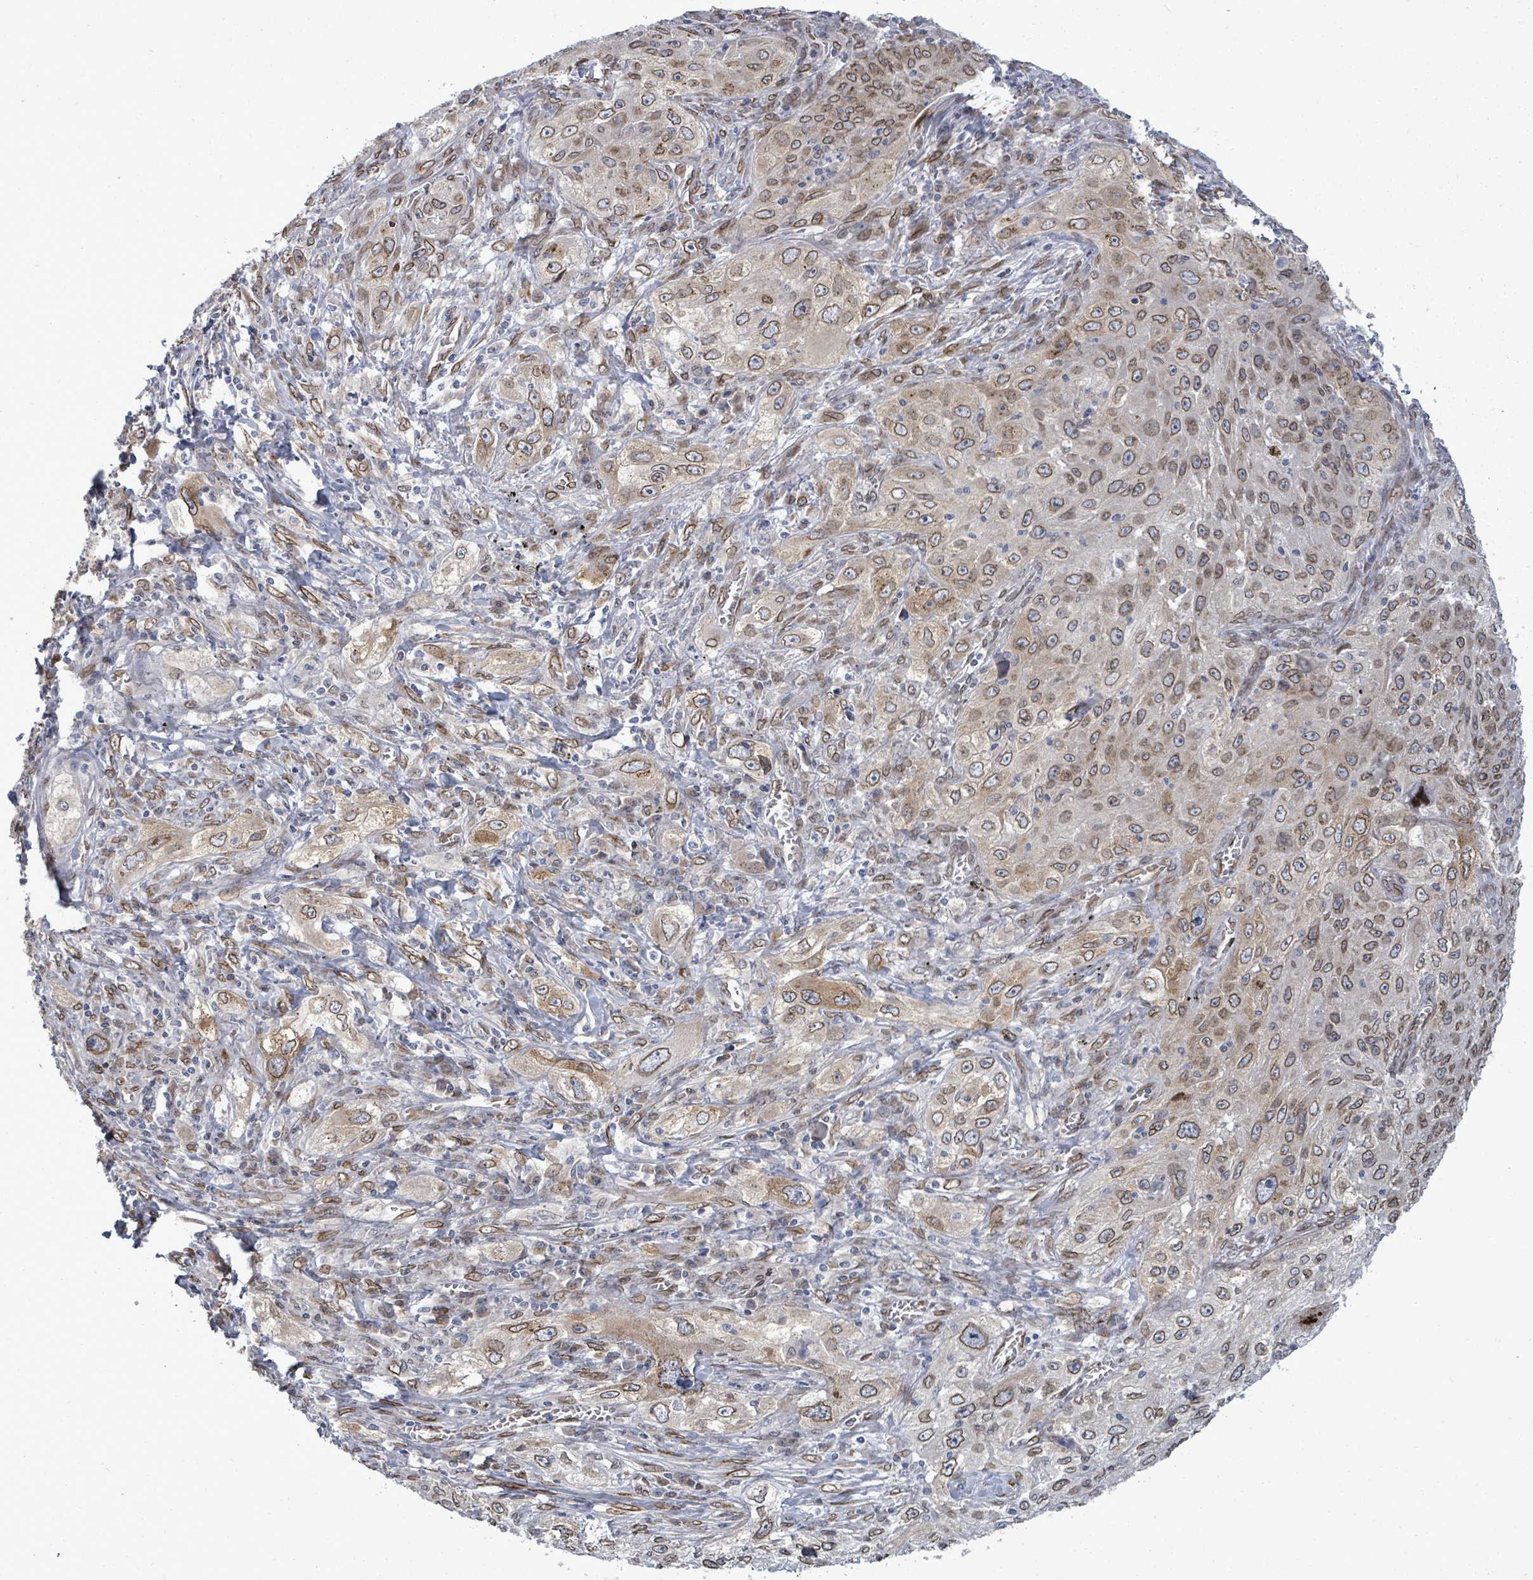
{"staining": {"intensity": "moderate", "quantity": ">75%", "location": "cytoplasmic/membranous,nuclear"}, "tissue": "lung cancer", "cell_type": "Tumor cells", "image_type": "cancer", "snomed": [{"axis": "morphology", "description": "Squamous cell carcinoma, NOS"}, {"axis": "topography", "description": "Lung"}], "caption": "There is medium levels of moderate cytoplasmic/membranous and nuclear expression in tumor cells of lung cancer, as demonstrated by immunohistochemical staining (brown color).", "gene": "ARFGAP1", "patient": {"sex": "female", "age": 69}}